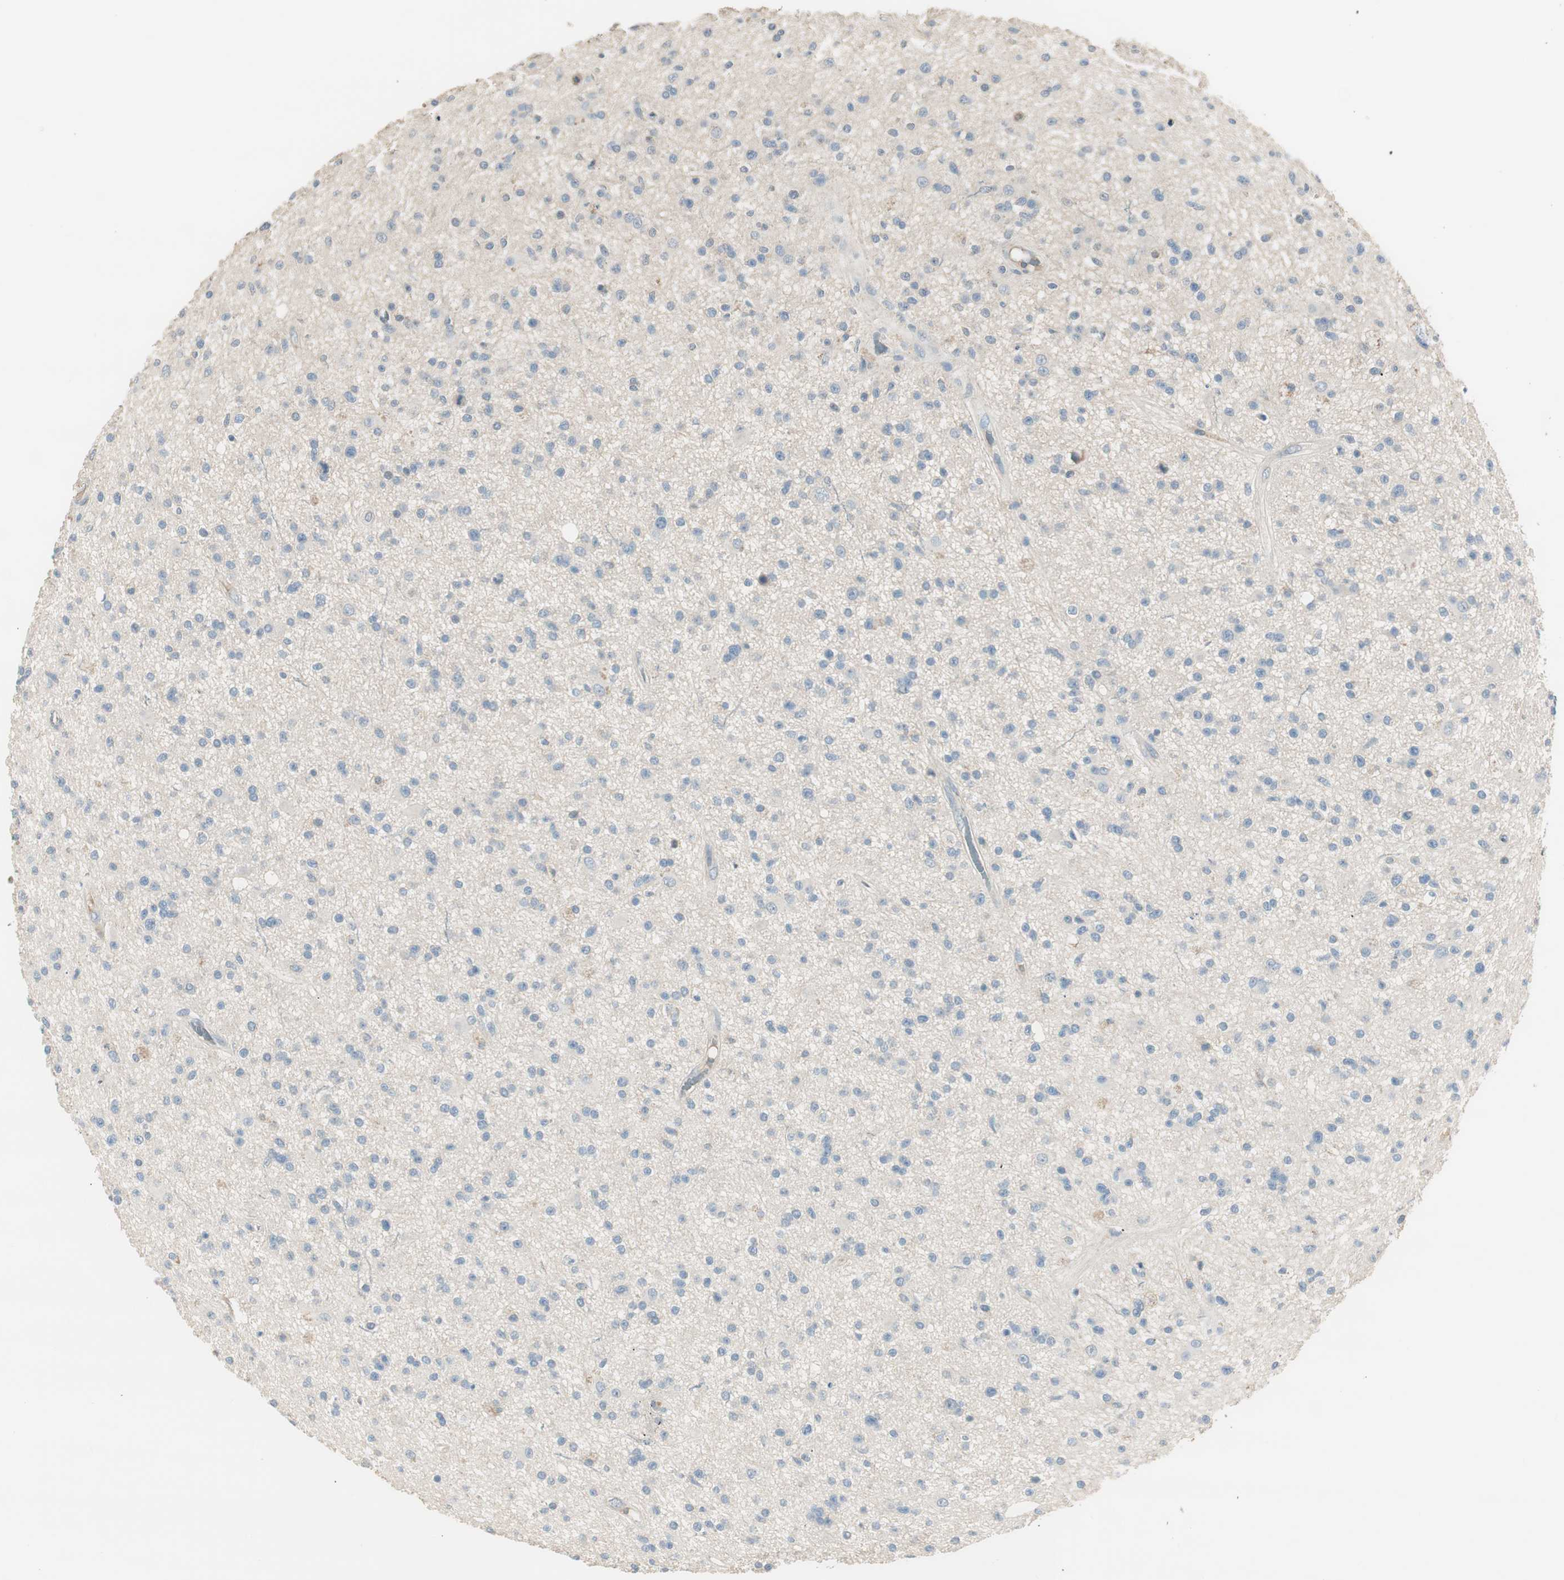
{"staining": {"intensity": "negative", "quantity": "none", "location": "none"}, "tissue": "glioma", "cell_type": "Tumor cells", "image_type": "cancer", "snomed": [{"axis": "morphology", "description": "Glioma, malignant, High grade"}, {"axis": "topography", "description": "Brain"}], "caption": "The IHC micrograph has no significant staining in tumor cells of malignant glioma (high-grade) tissue. Nuclei are stained in blue.", "gene": "EVA1A", "patient": {"sex": "male", "age": 33}}